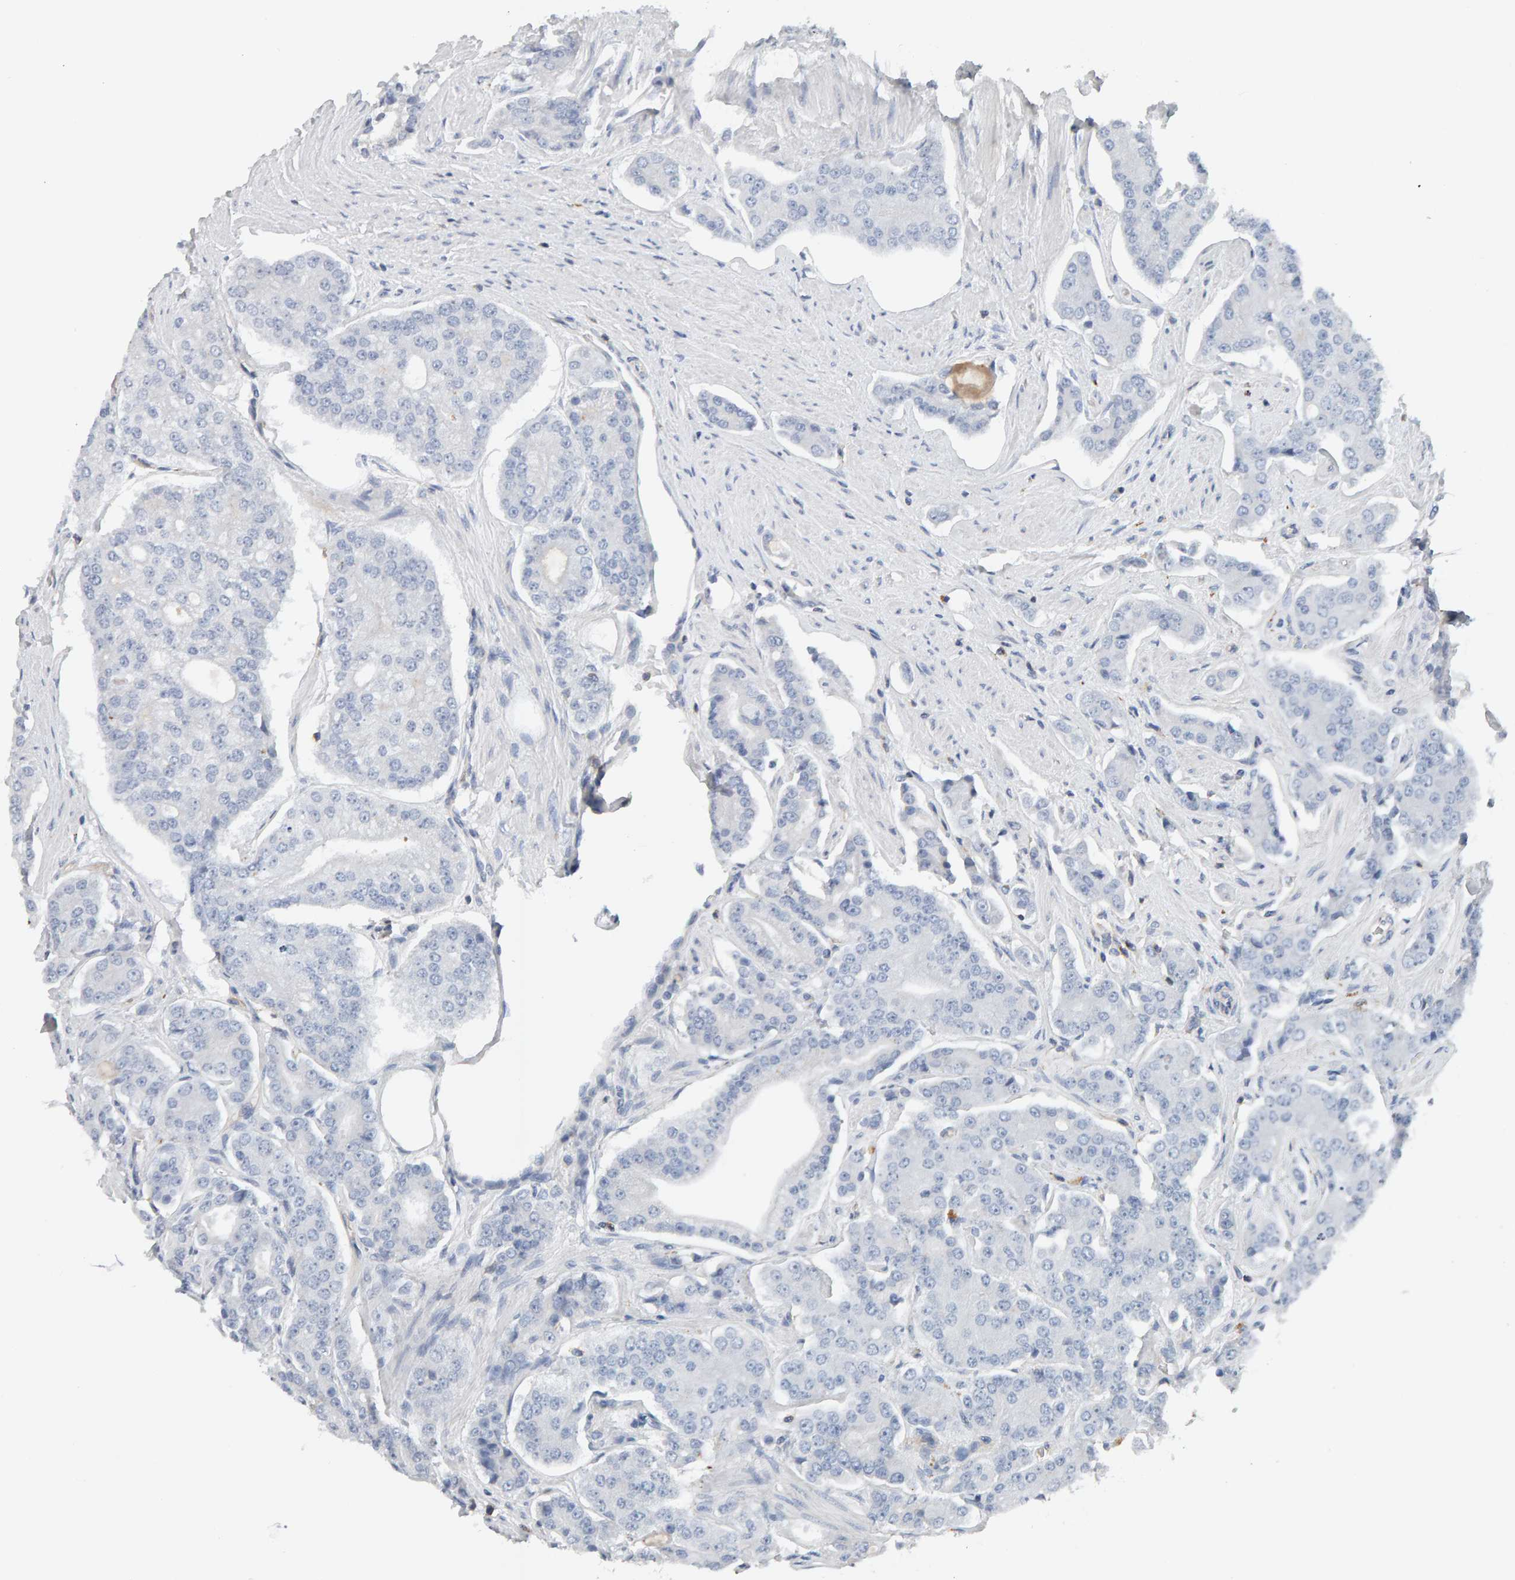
{"staining": {"intensity": "negative", "quantity": "none", "location": "none"}, "tissue": "prostate cancer", "cell_type": "Tumor cells", "image_type": "cancer", "snomed": [{"axis": "morphology", "description": "Adenocarcinoma, High grade"}, {"axis": "topography", "description": "Prostate"}], "caption": "Immunohistochemistry (IHC) of prostate high-grade adenocarcinoma reveals no positivity in tumor cells. (IHC, brightfield microscopy, high magnification).", "gene": "FYN", "patient": {"sex": "male", "age": 71}}